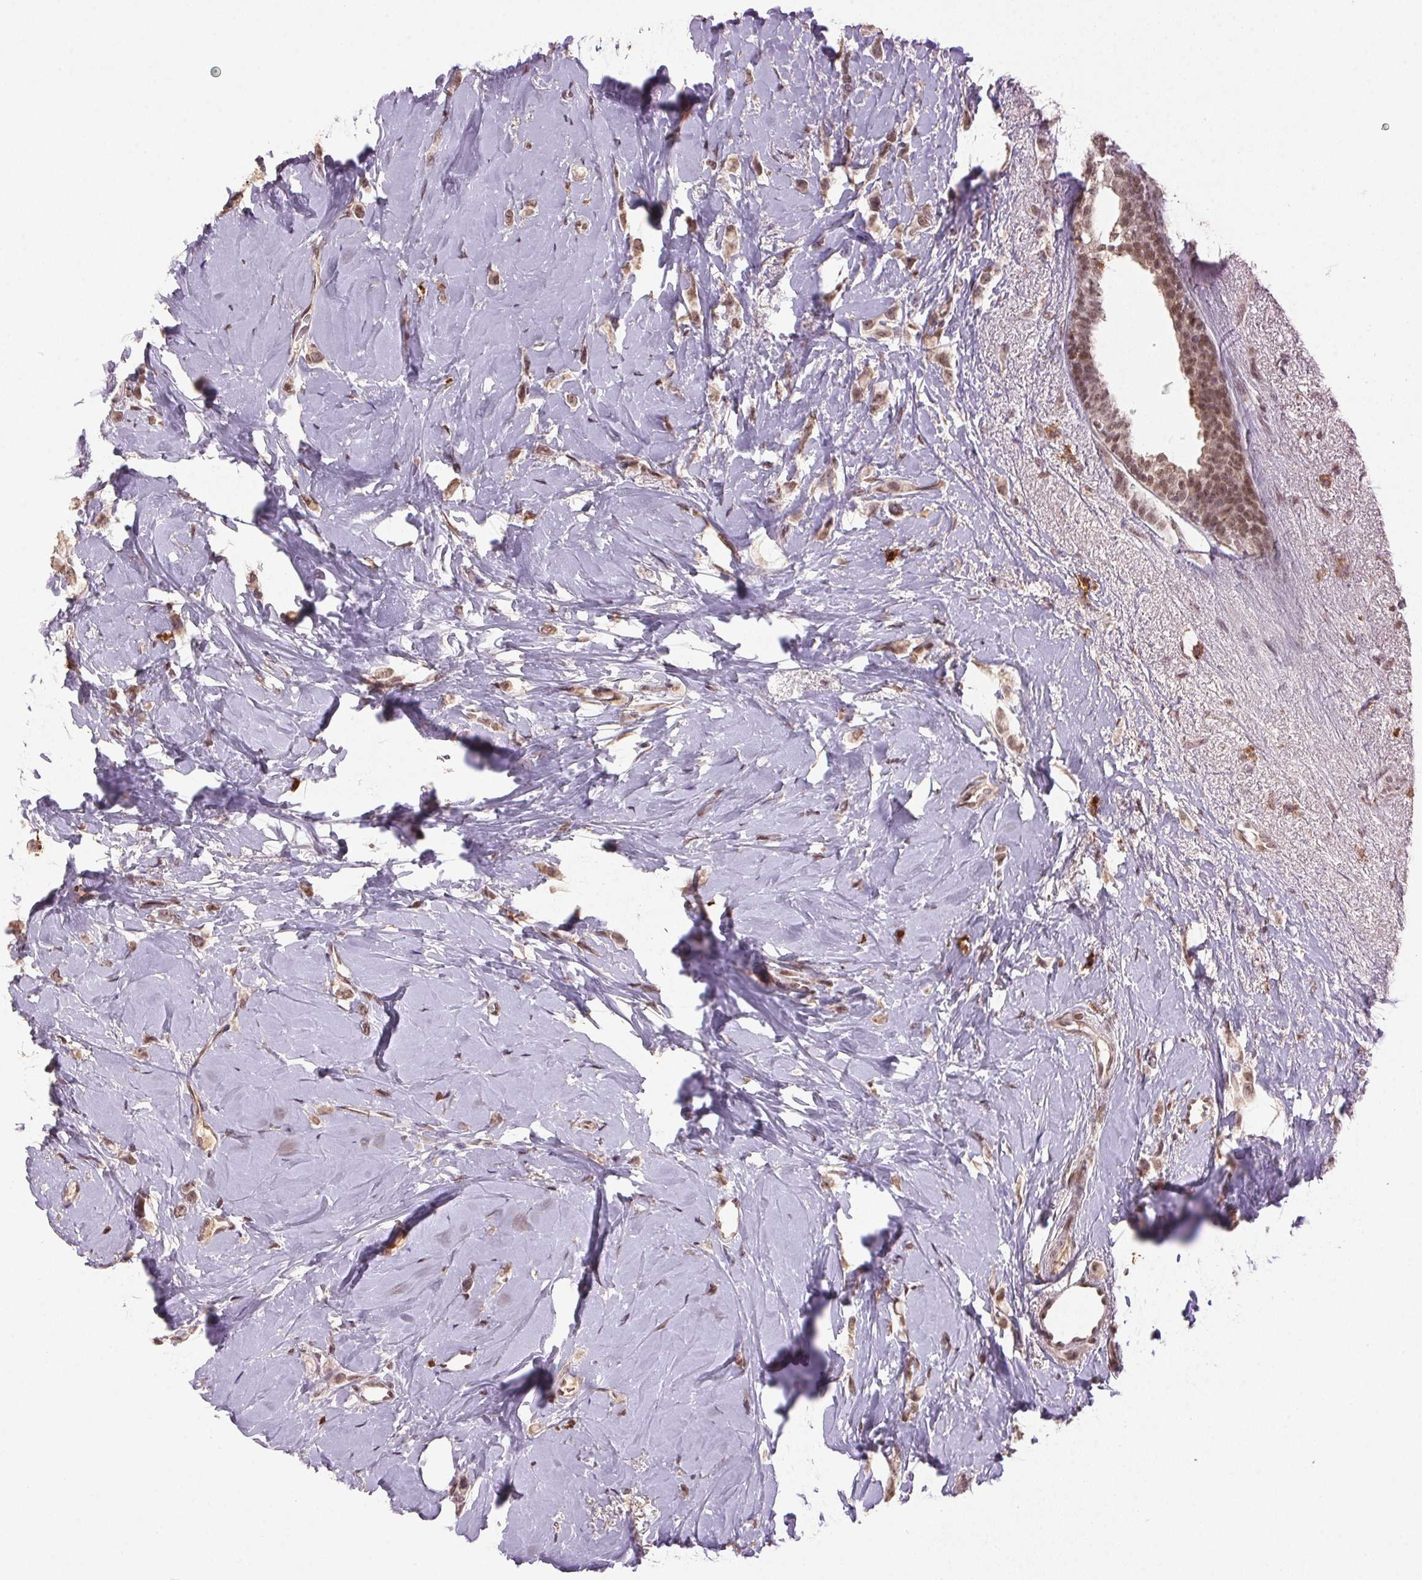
{"staining": {"intensity": "moderate", "quantity": ">75%", "location": "nuclear"}, "tissue": "breast cancer", "cell_type": "Tumor cells", "image_type": "cancer", "snomed": [{"axis": "morphology", "description": "Lobular carcinoma"}, {"axis": "topography", "description": "Breast"}], "caption": "Immunohistochemistry (DAB (3,3'-diaminobenzidine)) staining of breast cancer reveals moderate nuclear protein staining in about >75% of tumor cells. The staining was performed using DAB to visualize the protein expression in brown, while the nuclei were stained in blue with hematoxylin (Magnification: 20x).", "gene": "ZBTB4", "patient": {"sex": "female", "age": 66}}